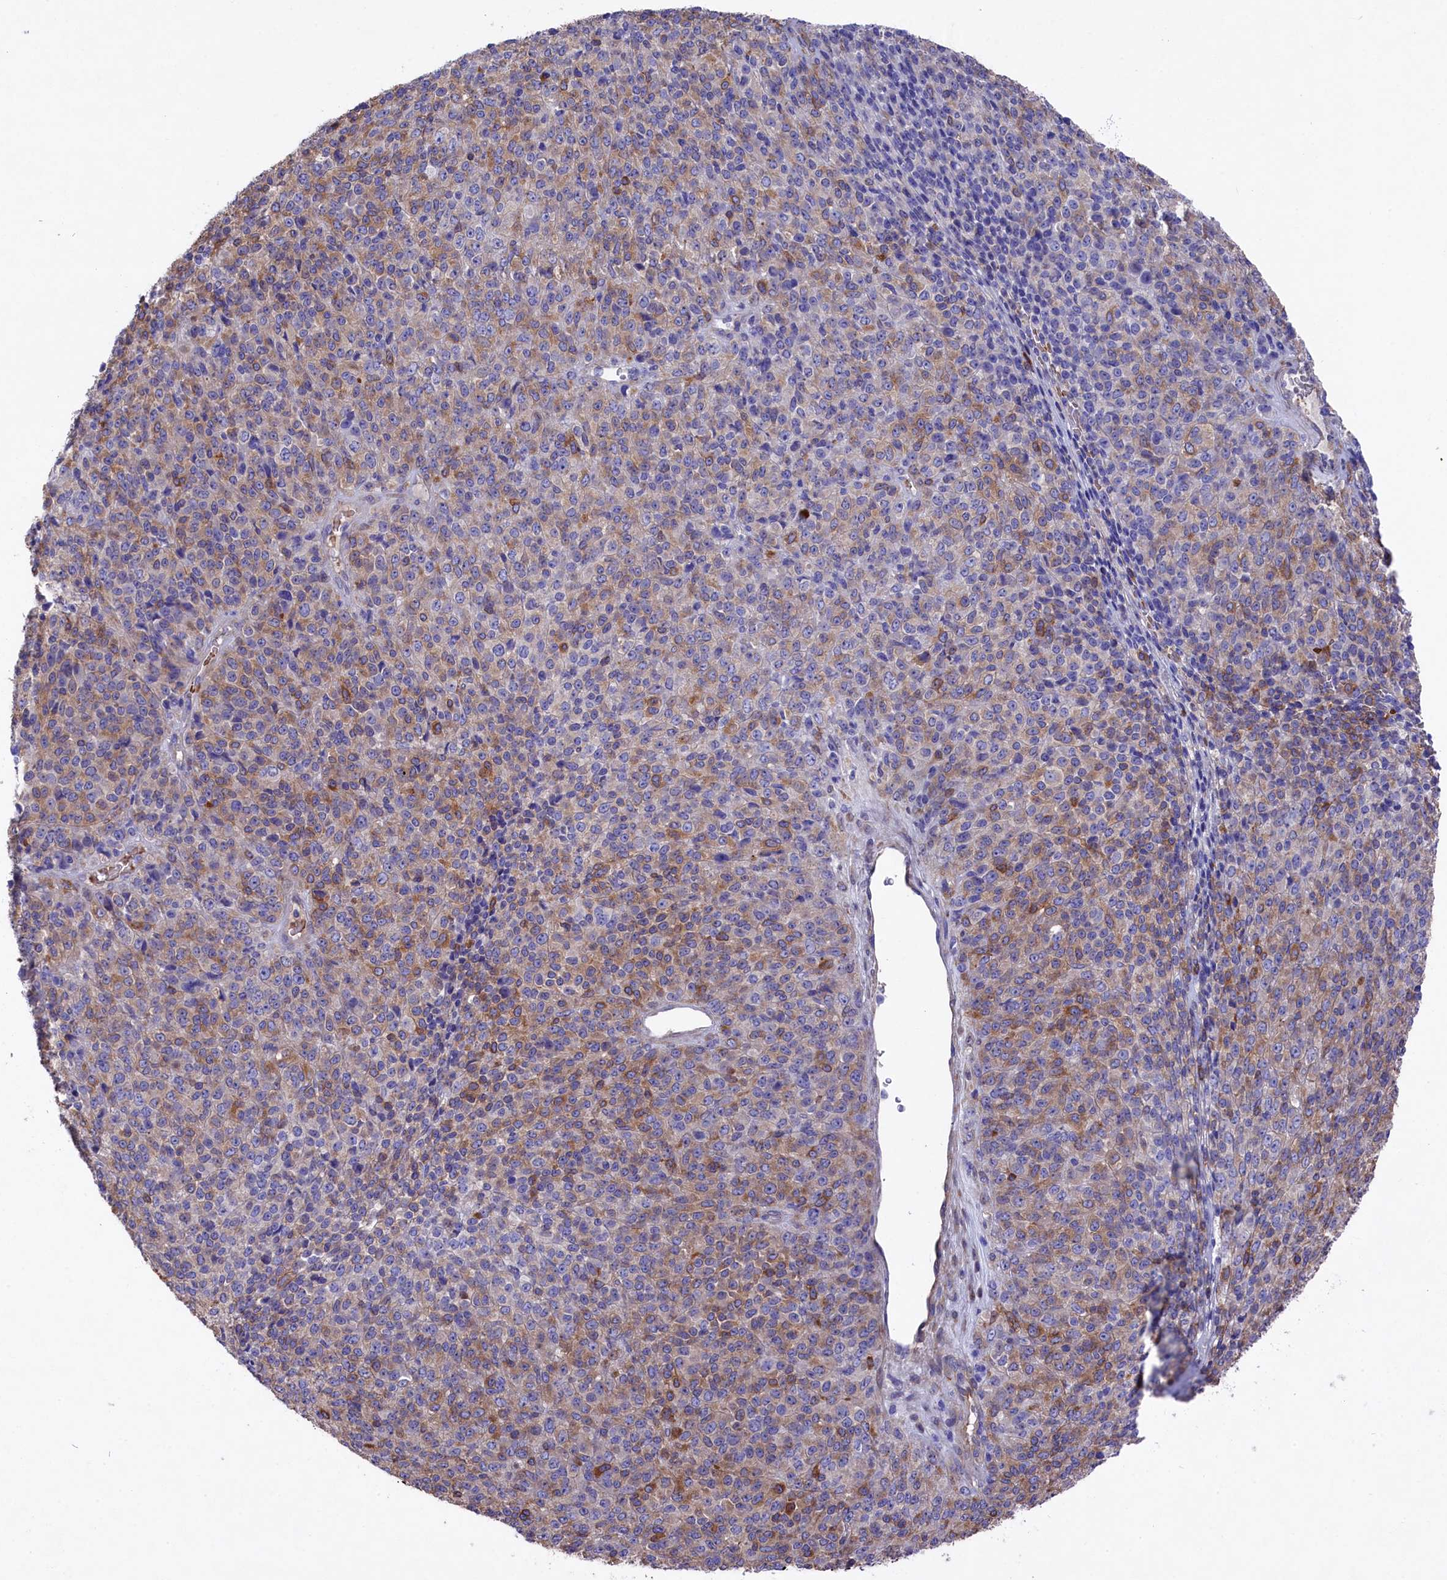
{"staining": {"intensity": "moderate", "quantity": "<25%", "location": "cytoplasmic/membranous"}, "tissue": "melanoma", "cell_type": "Tumor cells", "image_type": "cancer", "snomed": [{"axis": "morphology", "description": "Malignant melanoma, Metastatic site"}, {"axis": "topography", "description": "Brain"}], "caption": "Approximately <25% of tumor cells in melanoma demonstrate moderate cytoplasmic/membranous protein positivity as visualized by brown immunohistochemical staining.", "gene": "LHFPL4", "patient": {"sex": "female", "age": 56}}